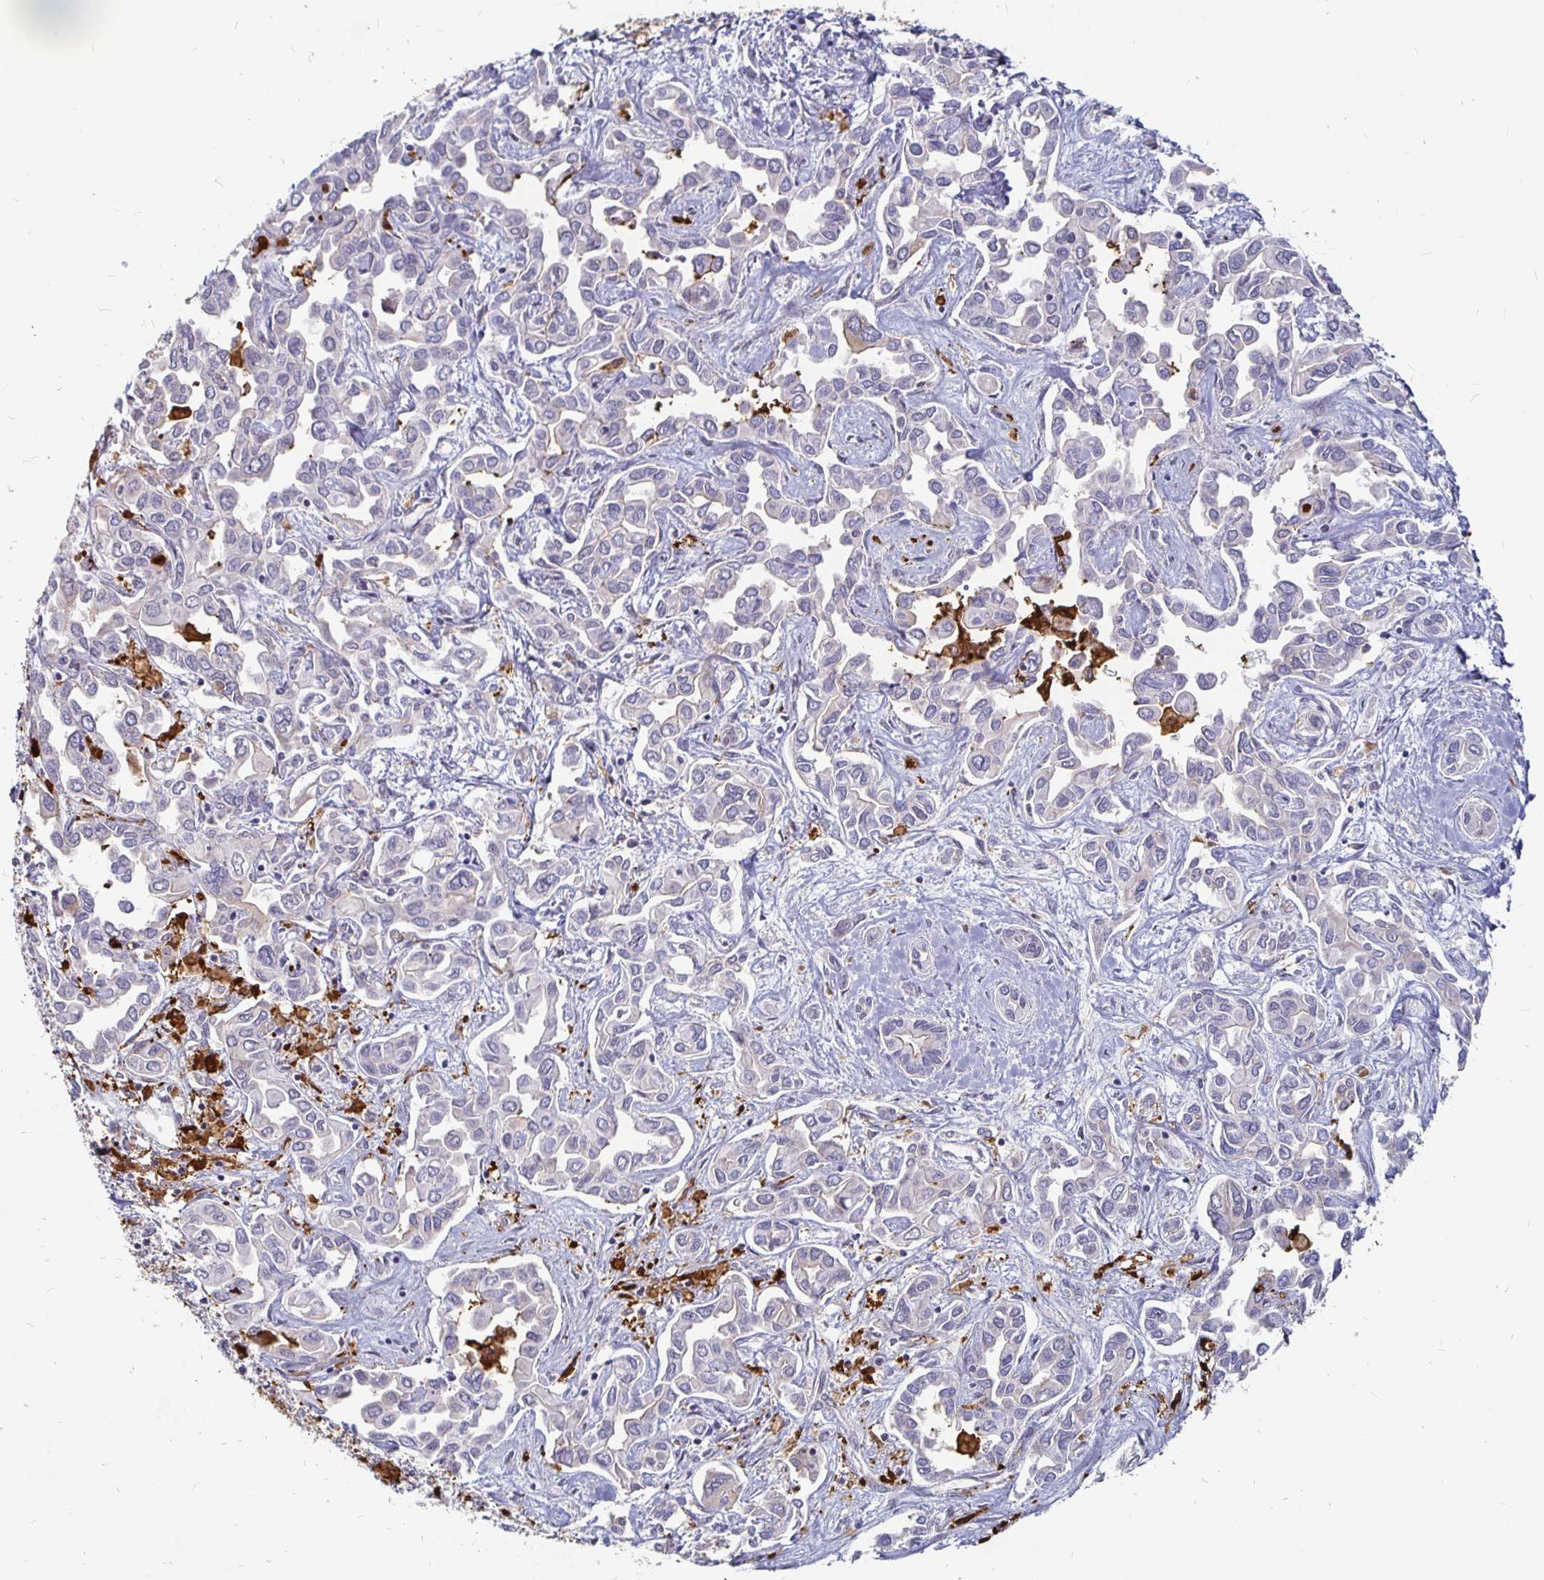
{"staining": {"intensity": "negative", "quantity": "none", "location": "none"}, "tissue": "liver cancer", "cell_type": "Tumor cells", "image_type": "cancer", "snomed": [{"axis": "morphology", "description": "Cholangiocarcinoma"}, {"axis": "topography", "description": "Liver"}], "caption": "A micrograph of human liver cancer (cholangiocarcinoma) is negative for staining in tumor cells.", "gene": "CCDC85A", "patient": {"sex": "female", "age": 64}}